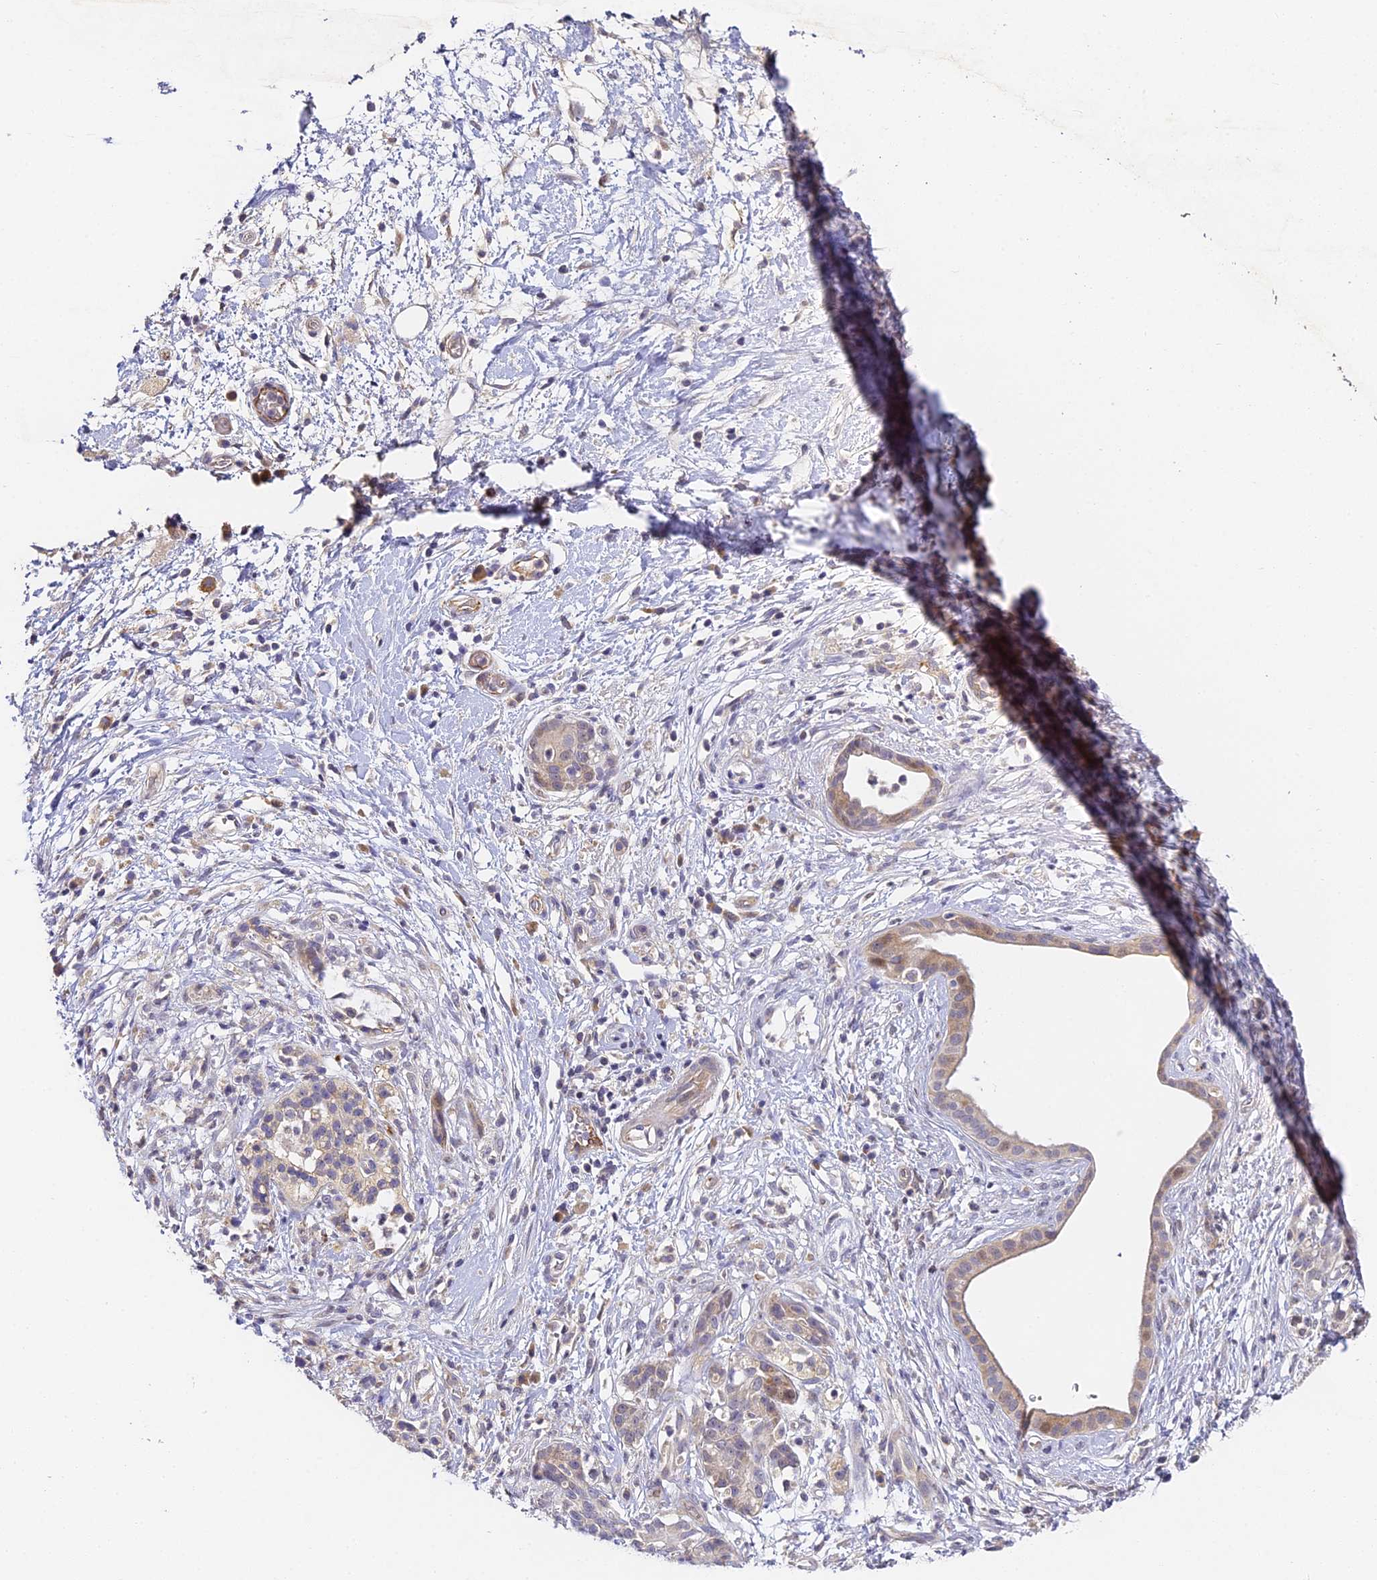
{"staining": {"intensity": "weak", "quantity": "25%-75%", "location": "cytoplasmic/membranous"}, "tissue": "pancreatic cancer", "cell_type": "Tumor cells", "image_type": "cancer", "snomed": [{"axis": "morphology", "description": "Adenocarcinoma, NOS"}, {"axis": "topography", "description": "Pancreas"}], "caption": "An immunohistochemistry (IHC) histopathology image of tumor tissue is shown. Protein staining in brown labels weak cytoplasmic/membranous positivity in pancreatic cancer within tumor cells.", "gene": "DNAAF10", "patient": {"sex": "female", "age": 73}}